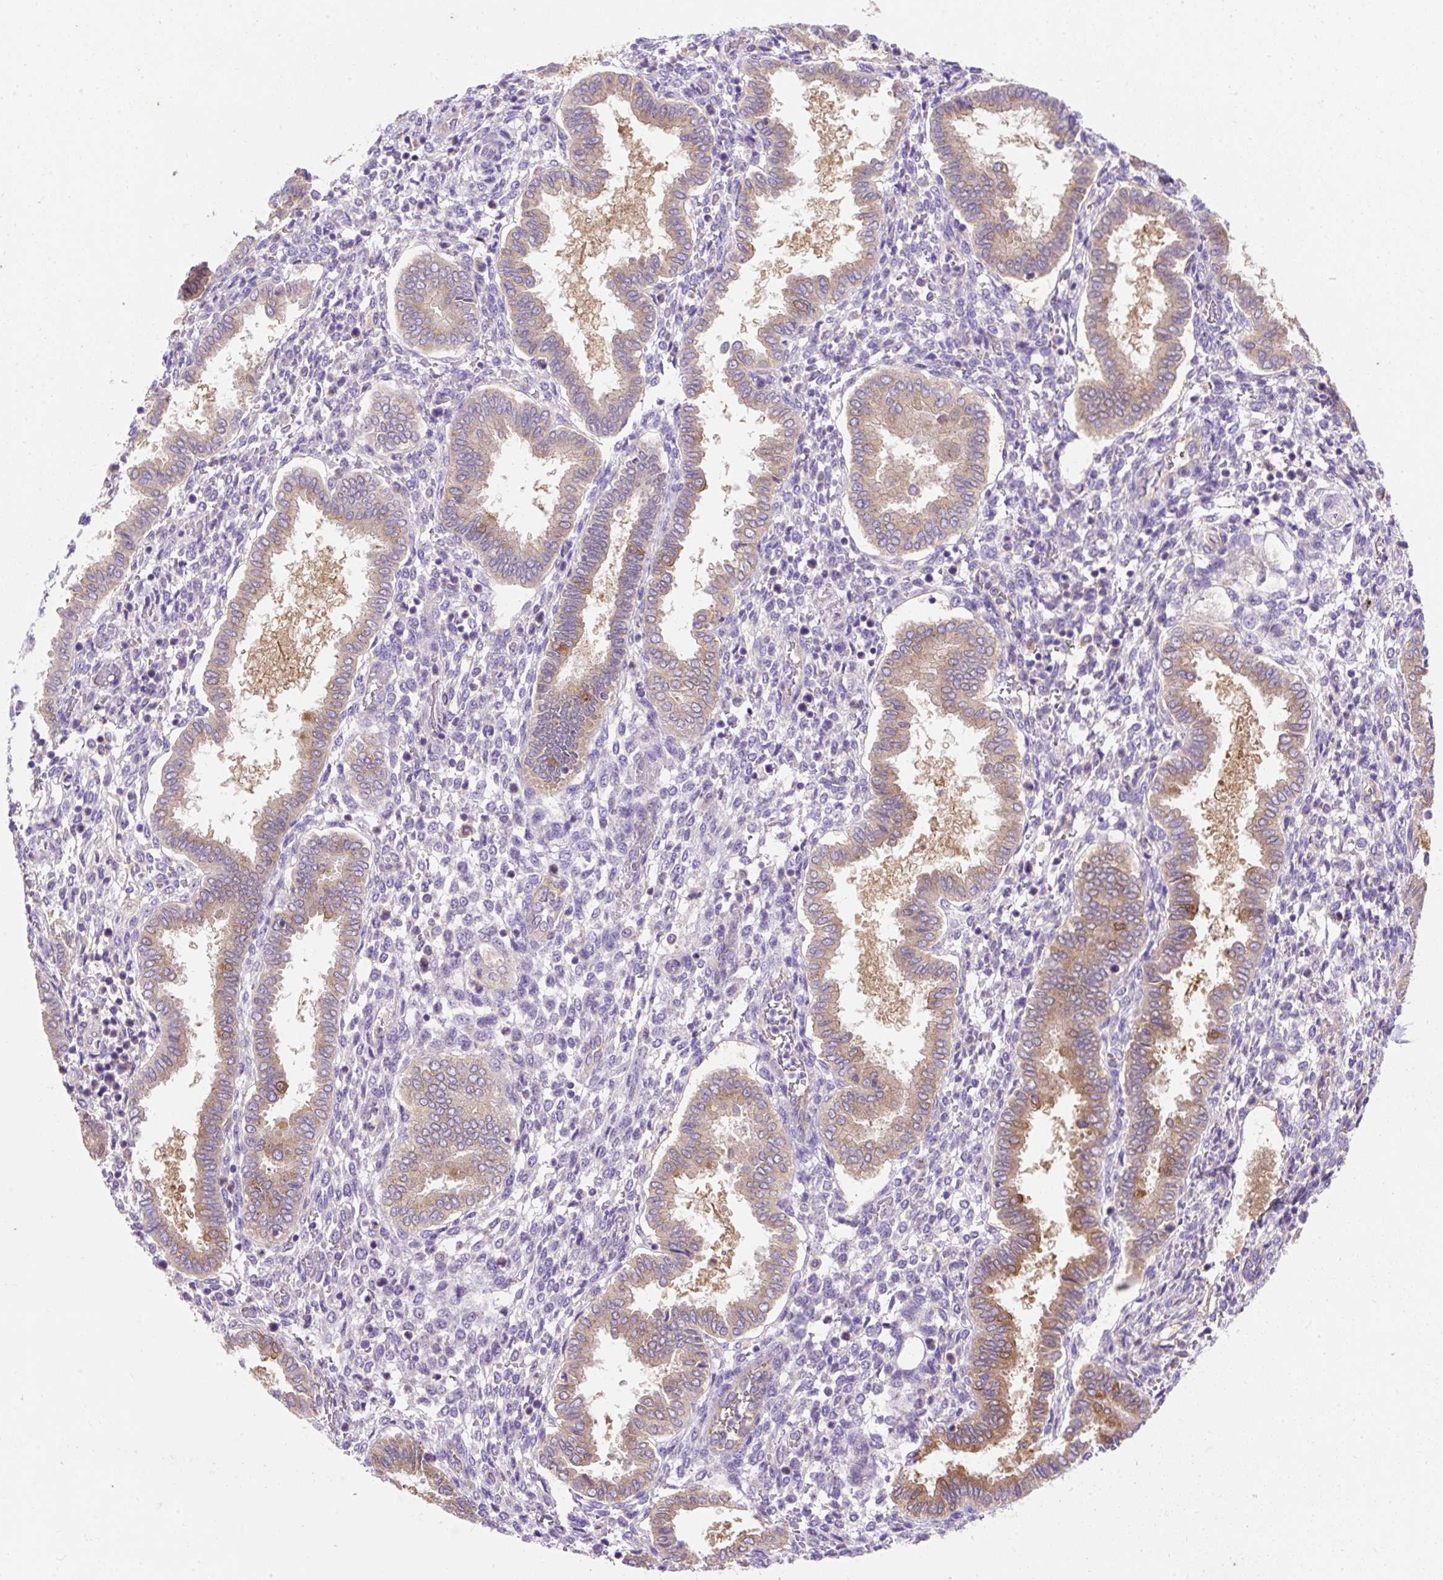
{"staining": {"intensity": "negative", "quantity": "none", "location": "none"}, "tissue": "endometrium", "cell_type": "Cells in endometrial stroma", "image_type": "normal", "snomed": [{"axis": "morphology", "description": "Normal tissue, NOS"}, {"axis": "topography", "description": "Endometrium"}], "caption": "Cells in endometrial stroma are negative for brown protein staining in unremarkable endometrium. (DAB immunohistochemistry, high magnification).", "gene": "OR4K15", "patient": {"sex": "female", "age": 24}}